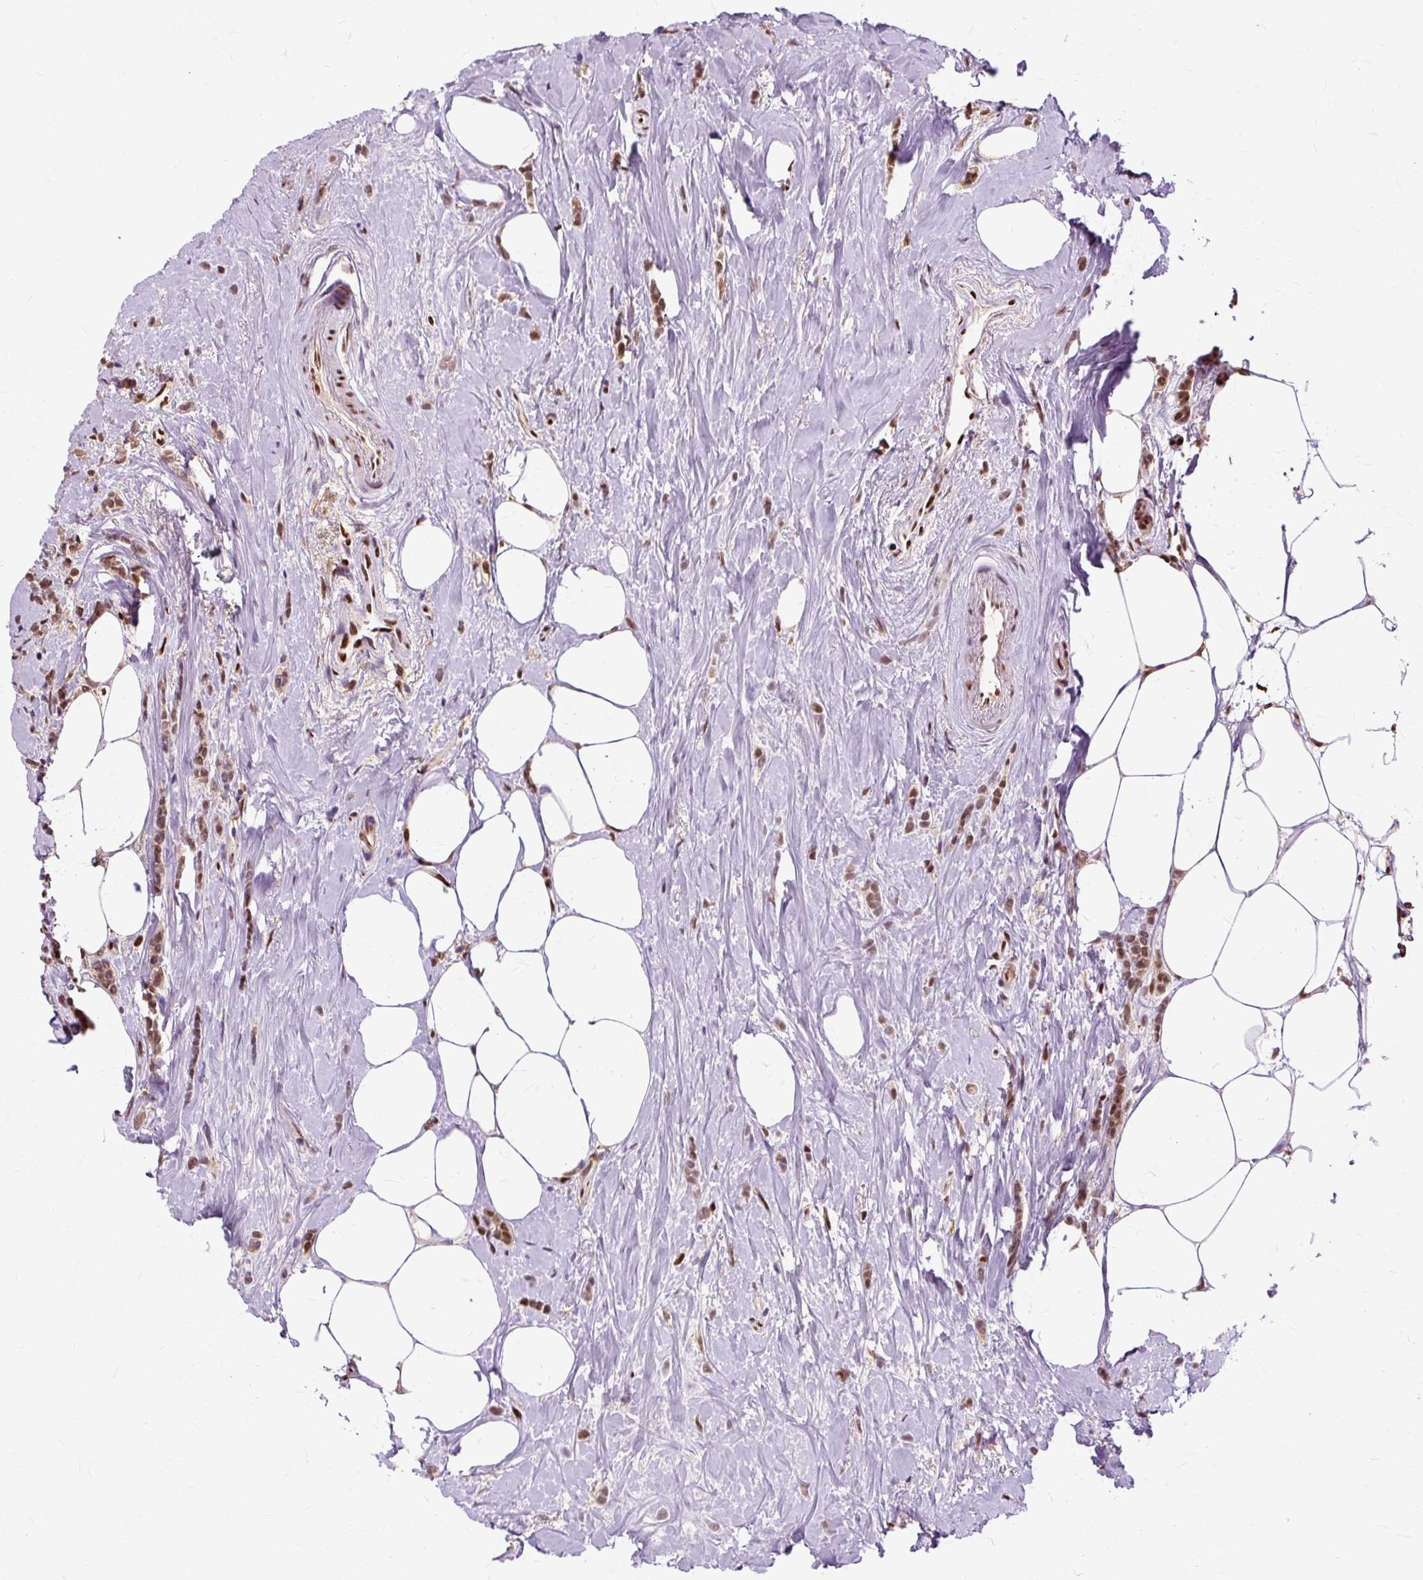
{"staining": {"intensity": "moderate", "quantity": ">75%", "location": "nuclear"}, "tissue": "breast cancer", "cell_type": "Tumor cells", "image_type": "cancer", "snomed": [{"axis": "morphology", "description": "Lobular carcinoma"}, {"axis": "topography", "description": "Breast"}], "caption": "Immunohistochemistry (DAB (3,3'-diaminobenzidine)) staining of breast cancer (lobular carcinoma) reveals moderate nuclear protein expression in about >75% of tumor cells.", "gene": "XRCC6", "patient": {"sex": "female", "age": 84}}